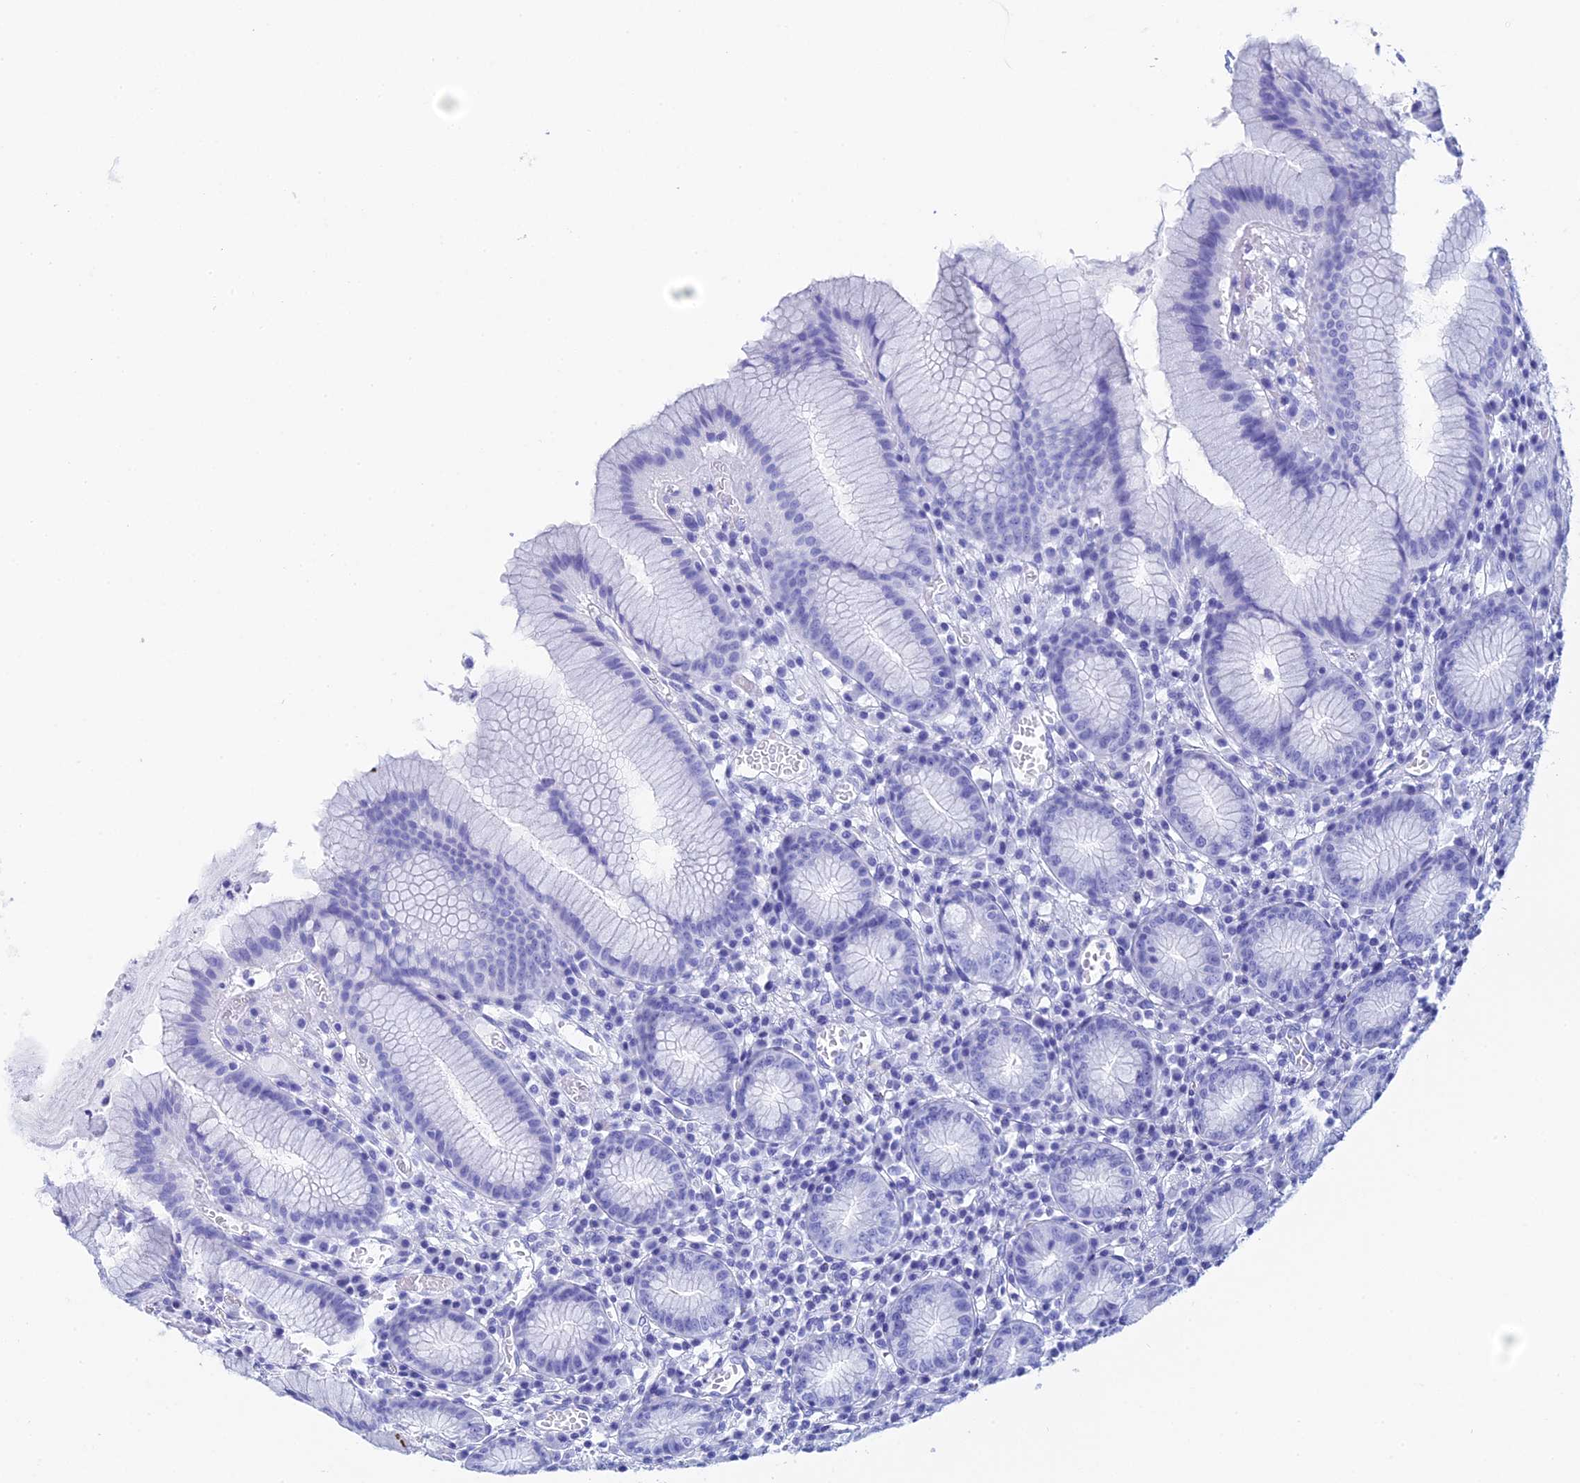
{"staining": {"intensity": "negative", "quantity": "none", "location": "none"}, "tissue": "stomach", "cell_type": "Glandular cells", "image_type": "normal", "snomed": [{"axis": "morphology", "description": "Normal tissue, NOS"}, {"axis": "topography", "description": "Stomach"}], "caption": "Glandular cells are negative for protein expression in unremarkable human stomach. (Immunohistochemistry (ihc), brightfield microscopy, high magnification).", "gene": "TEX101", "patient": {"sex": "male", "age": 55}}